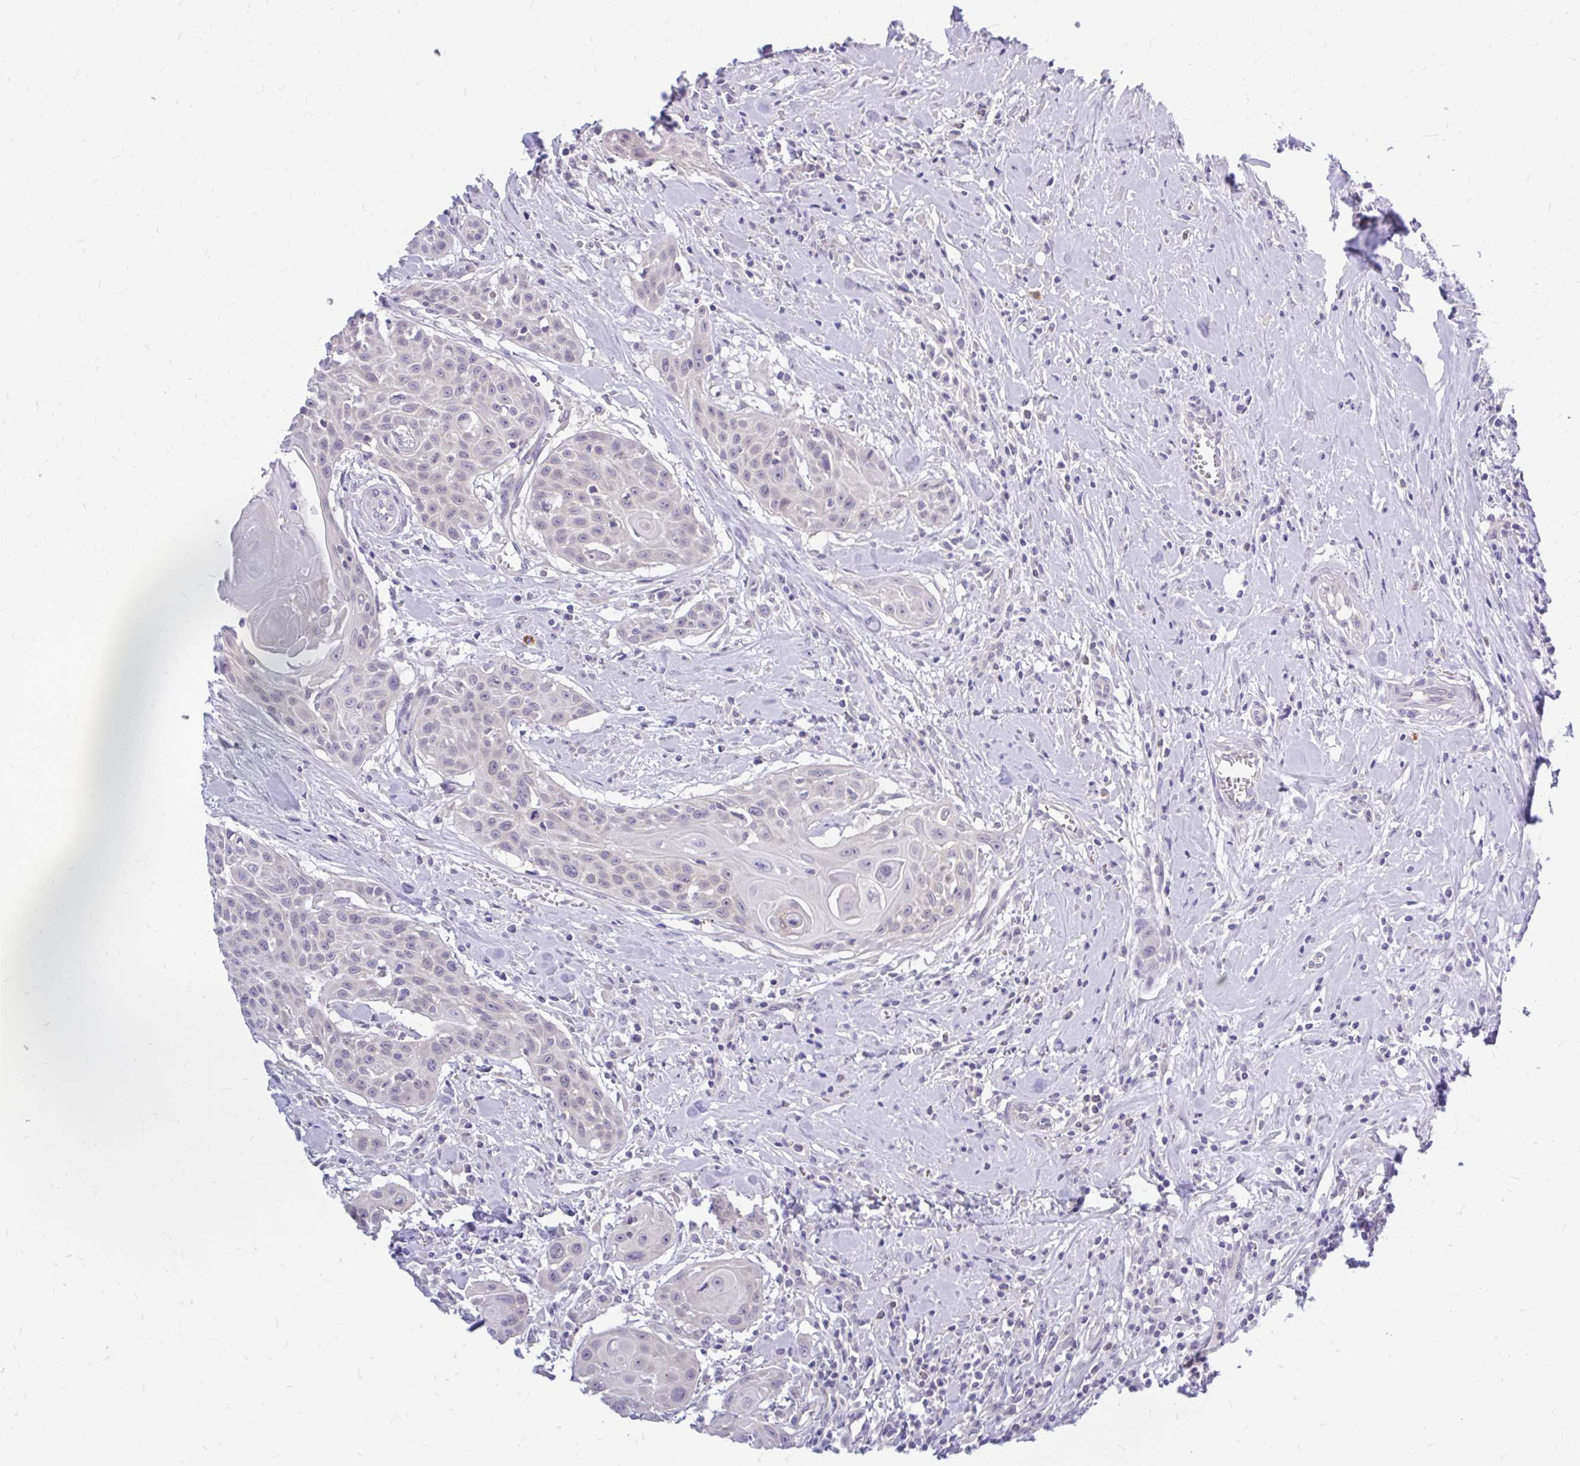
{"staining": {"intensity": "negative", "quantity": "none", "location": "none"}, "tissue": "head and neck cancer", "cell_type": "Tumor cells", "image_type": "cancer", "snomed": [{"axis": "morphology", "description": "Squamous cell carcinoma, NOS"}, {"axis": "topography", "description": "Lymph node"}, {"axis": "topography", "description": "Salivary gland"}, {"axis": "topography", "description": "Head-Neck"}], "caption": "Human head and neck cancer (squamous cell carcinoma) stained for a protein using IHC displays no staining in tumor cells.", "gene": "MAP1LC3A", "patient": {"sex": "female", "age": 74}}